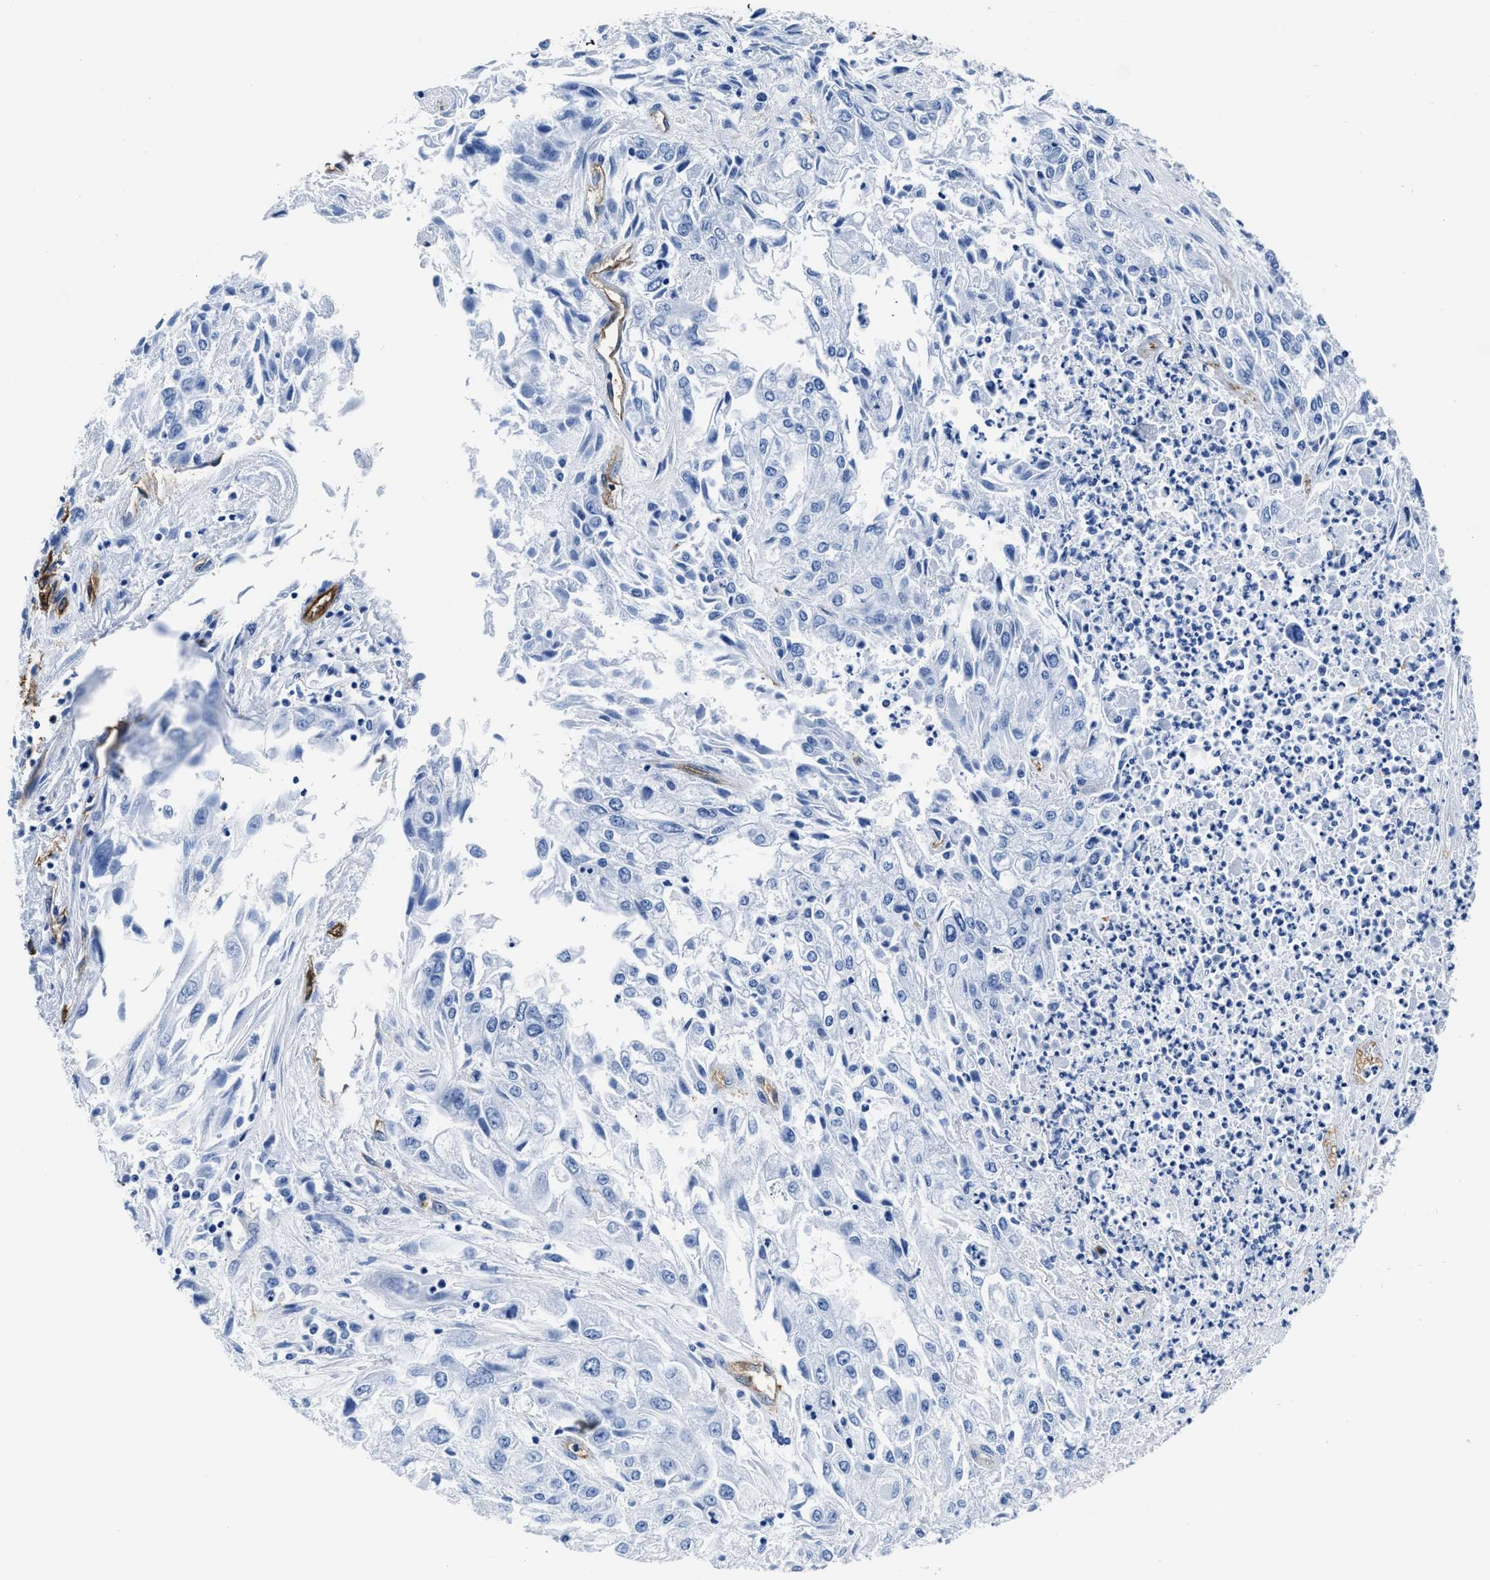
{"staining": {"intensity": "negative", "quantity": "none", "location": "none"}, "tissue": "endometrial cancer", "cell_type": "Tumor cells", "image_type": "cancer", "snomed": [{"axis": "morphology", "description": "Adenocarcinoma, NOS"}, {"axis": "topography", "description": "Endometrium"}], "caption": "There is no significant staining in tumor cells of adenocarcinoma (endometrial).", "gene": "AQP1", "patient": {"sex": "female", "age": 49}}